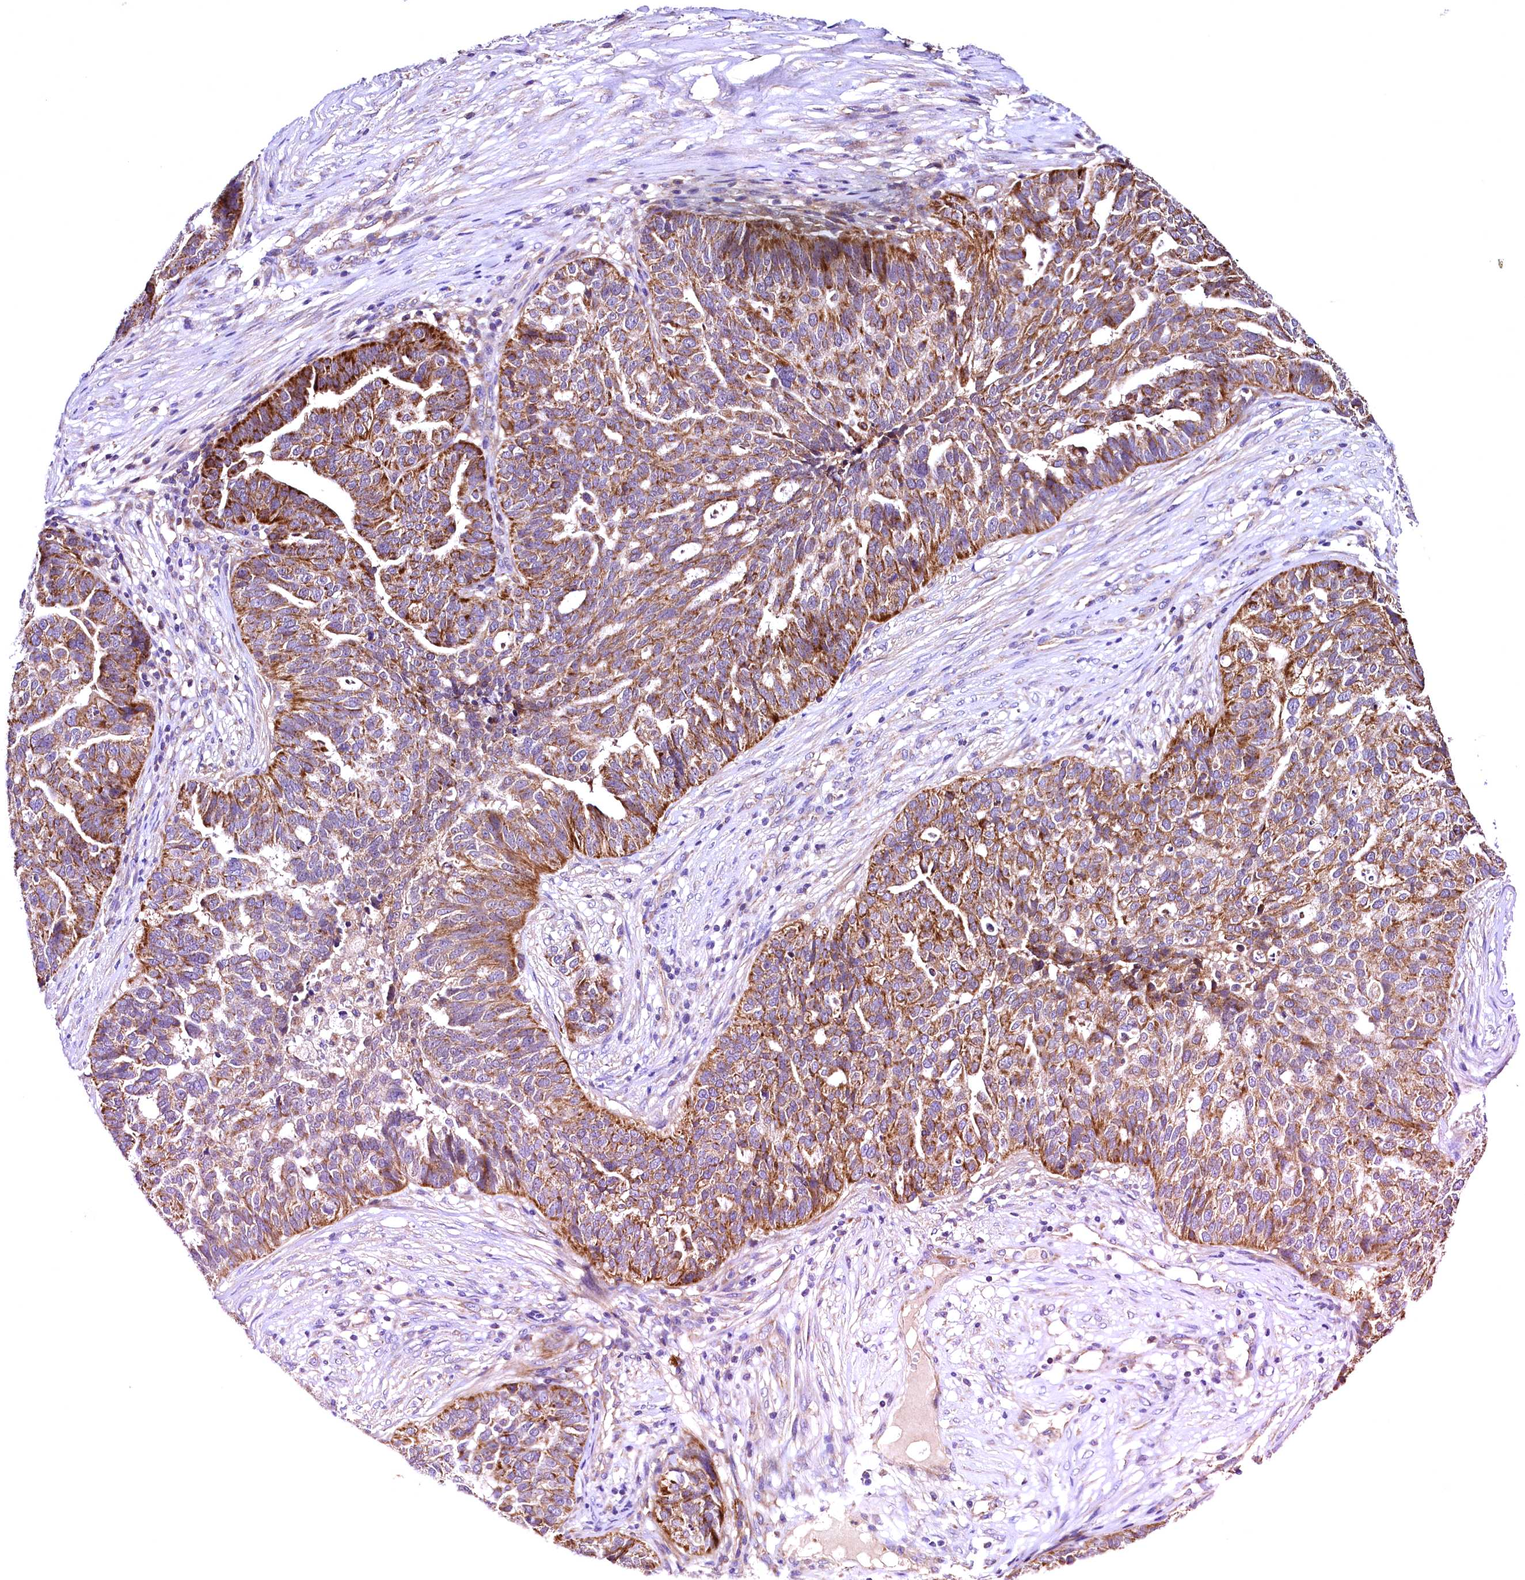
{"staining": {"intensity": "moderate", "quantity": ">75%", "location": "cytoplasmic/membranous"}, "tissue": "ovarian cancer", "cell_type": "Tumor cells", "image_type": "cancer", "snomed": [{"axis": "morphology", "description": "Cystadenocarcinoma, serous, NOS"}, {"axis": "topography", "description": "Ovary"}], "caption": "Tumor cells reveal medium levels of moderate cytoplasmic/membranous staining in approximately >75% of cells in human ovarian cancer (serous cystadenocarcinoma). Ihc stains the protein in brown and the nuclei are stained blue.", "gene": "MRPL57", "patient": {"sex": "female", "age": 59}}